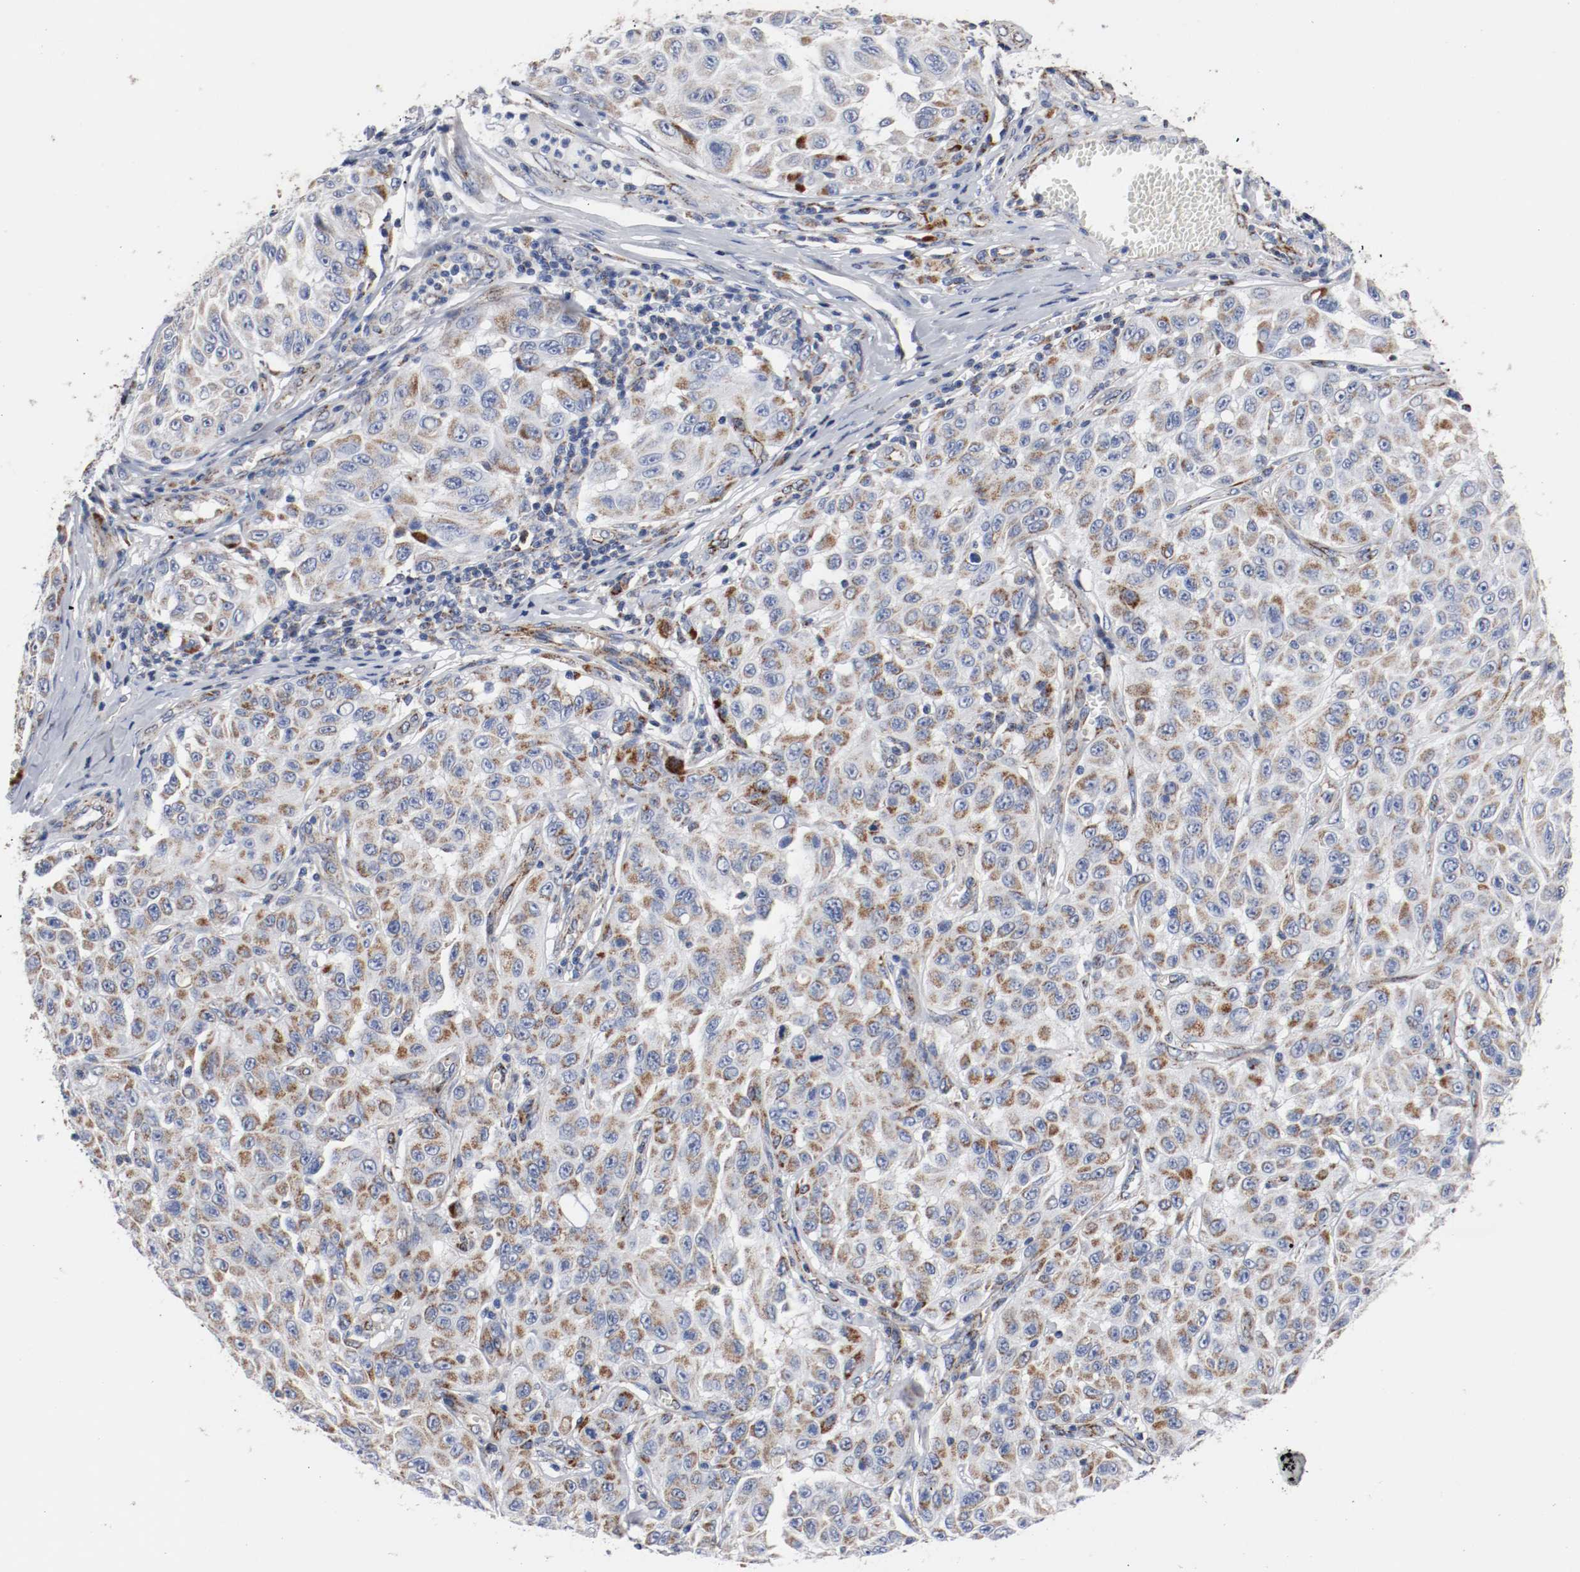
{"staining": {"intensity": "moderate", "quantity": ">75%", "location": "cytoplasmic/membranous"}, "tissue": "melanoma", "cell_type": "Tumor cells", "image_type": "cancer", "snomed": [{"axis": "morphology", "description": "Malignant melanoma, NOS"}, {"axis": "topography", "description": "Skin"}], "caption": "Immunohistochemical staining of malignant melanoma reveals medium levels of moderate cytoplasmic/membranous protein expression in about >75% of tumor cells.", "gene": "TUBD1", "patient": {"sex": "male", "age": 30}}